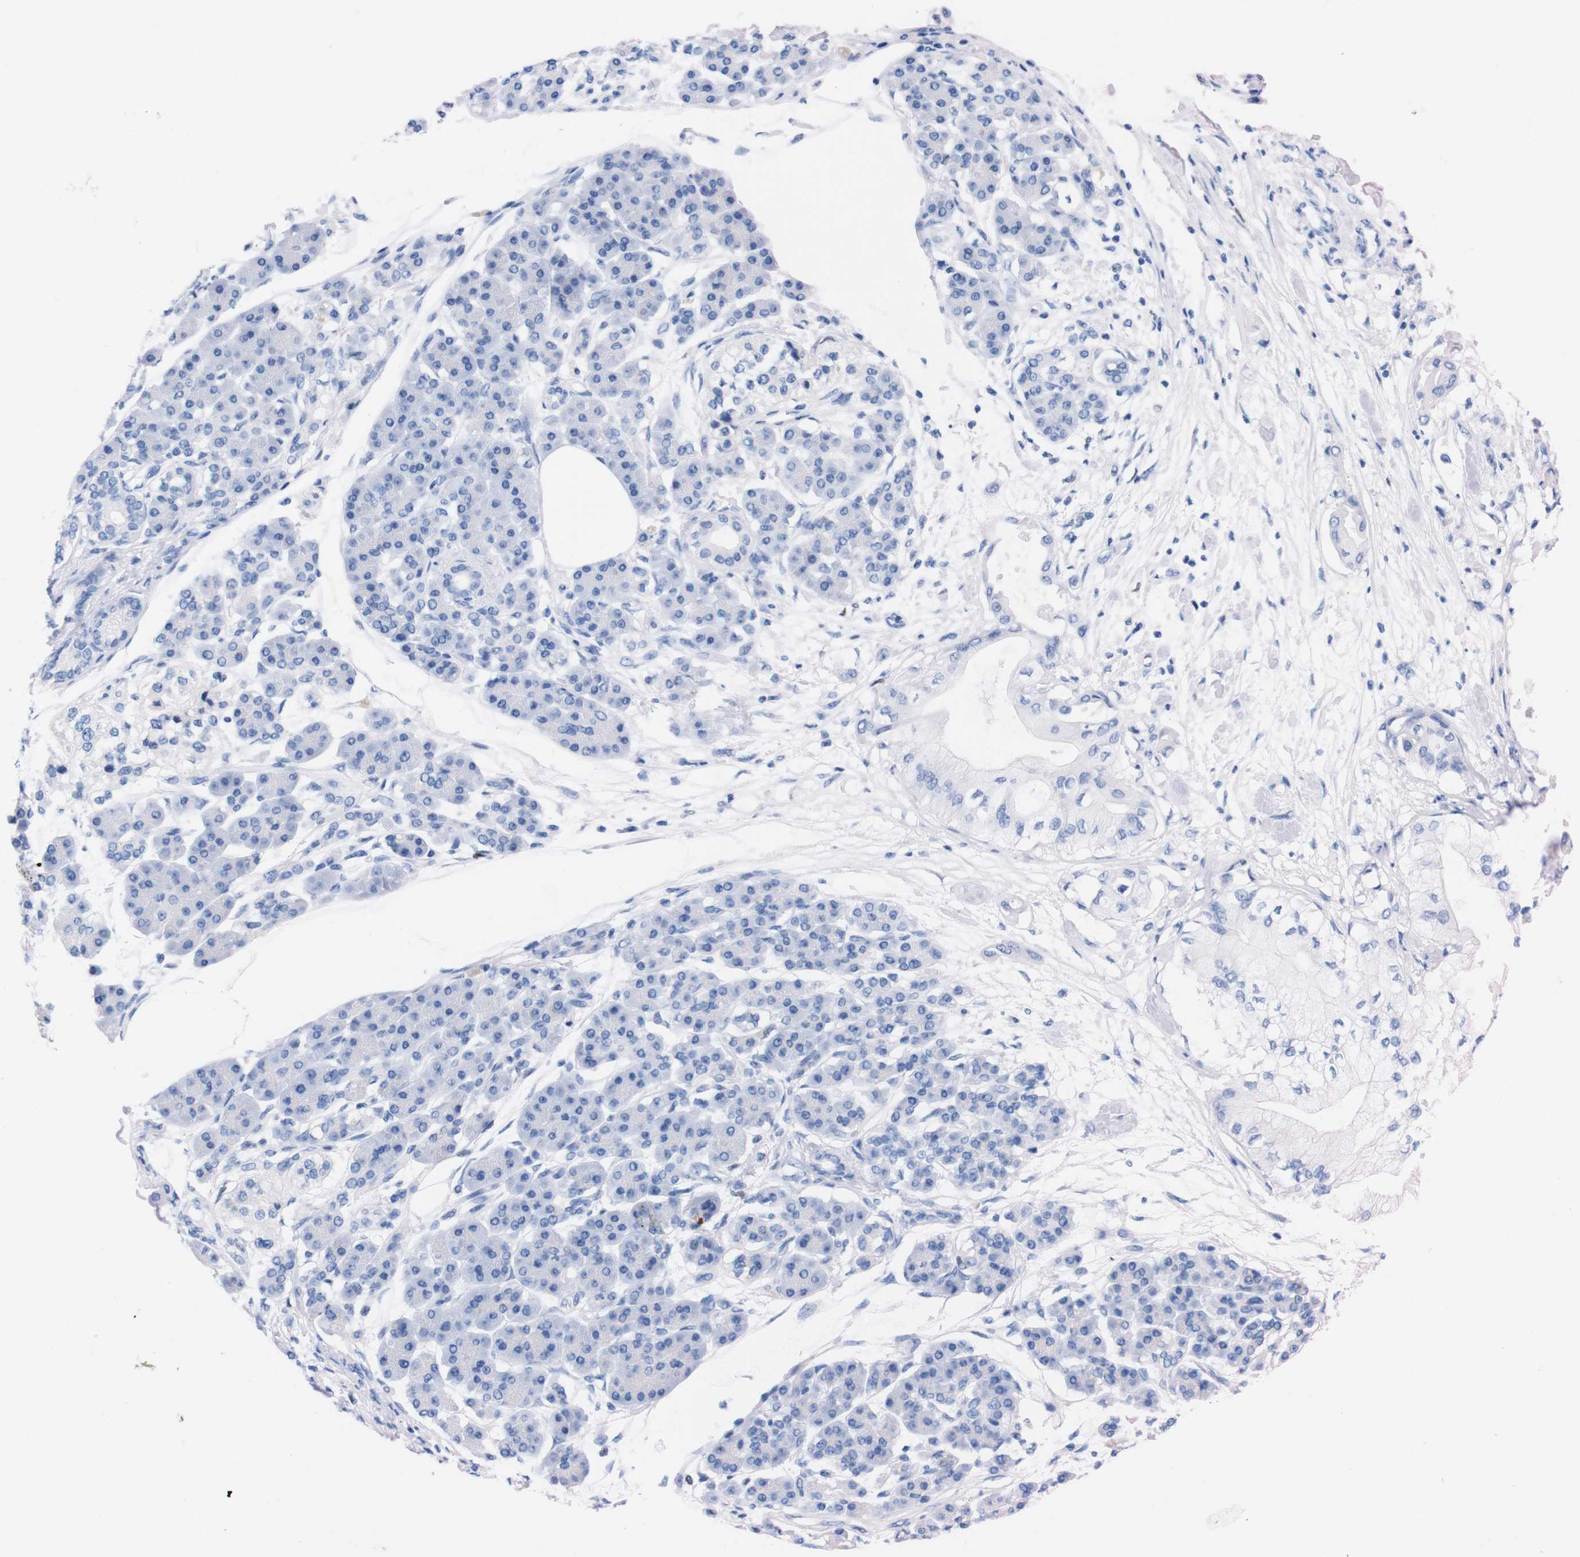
{"staining": {"intensity": "negative", "quantity": "none", "location": "none"}, "tissue": "pancreatic cancer", "cell_type": "Tumor cells", "image_type": "cancer", "snomed": [{"axis": "morphology", "description": "Adenocarcinoma, NOS"}, {"axis": "morphology", "description": "Adenocarcinoma, metastatic, NOS"}, {"axis": "topography", "description": "Lymph node"}, {"axis": "topography", "description": "Pancreas"}, {"axis": "topography", "description": "Duodenum"}], "caption": "Pancreatic cancer was stained to show a protein in brown. There is no significant positivity in tumor cells.", "gene": "P2RY12", "patient": {"sex": "female", "age": 64}}